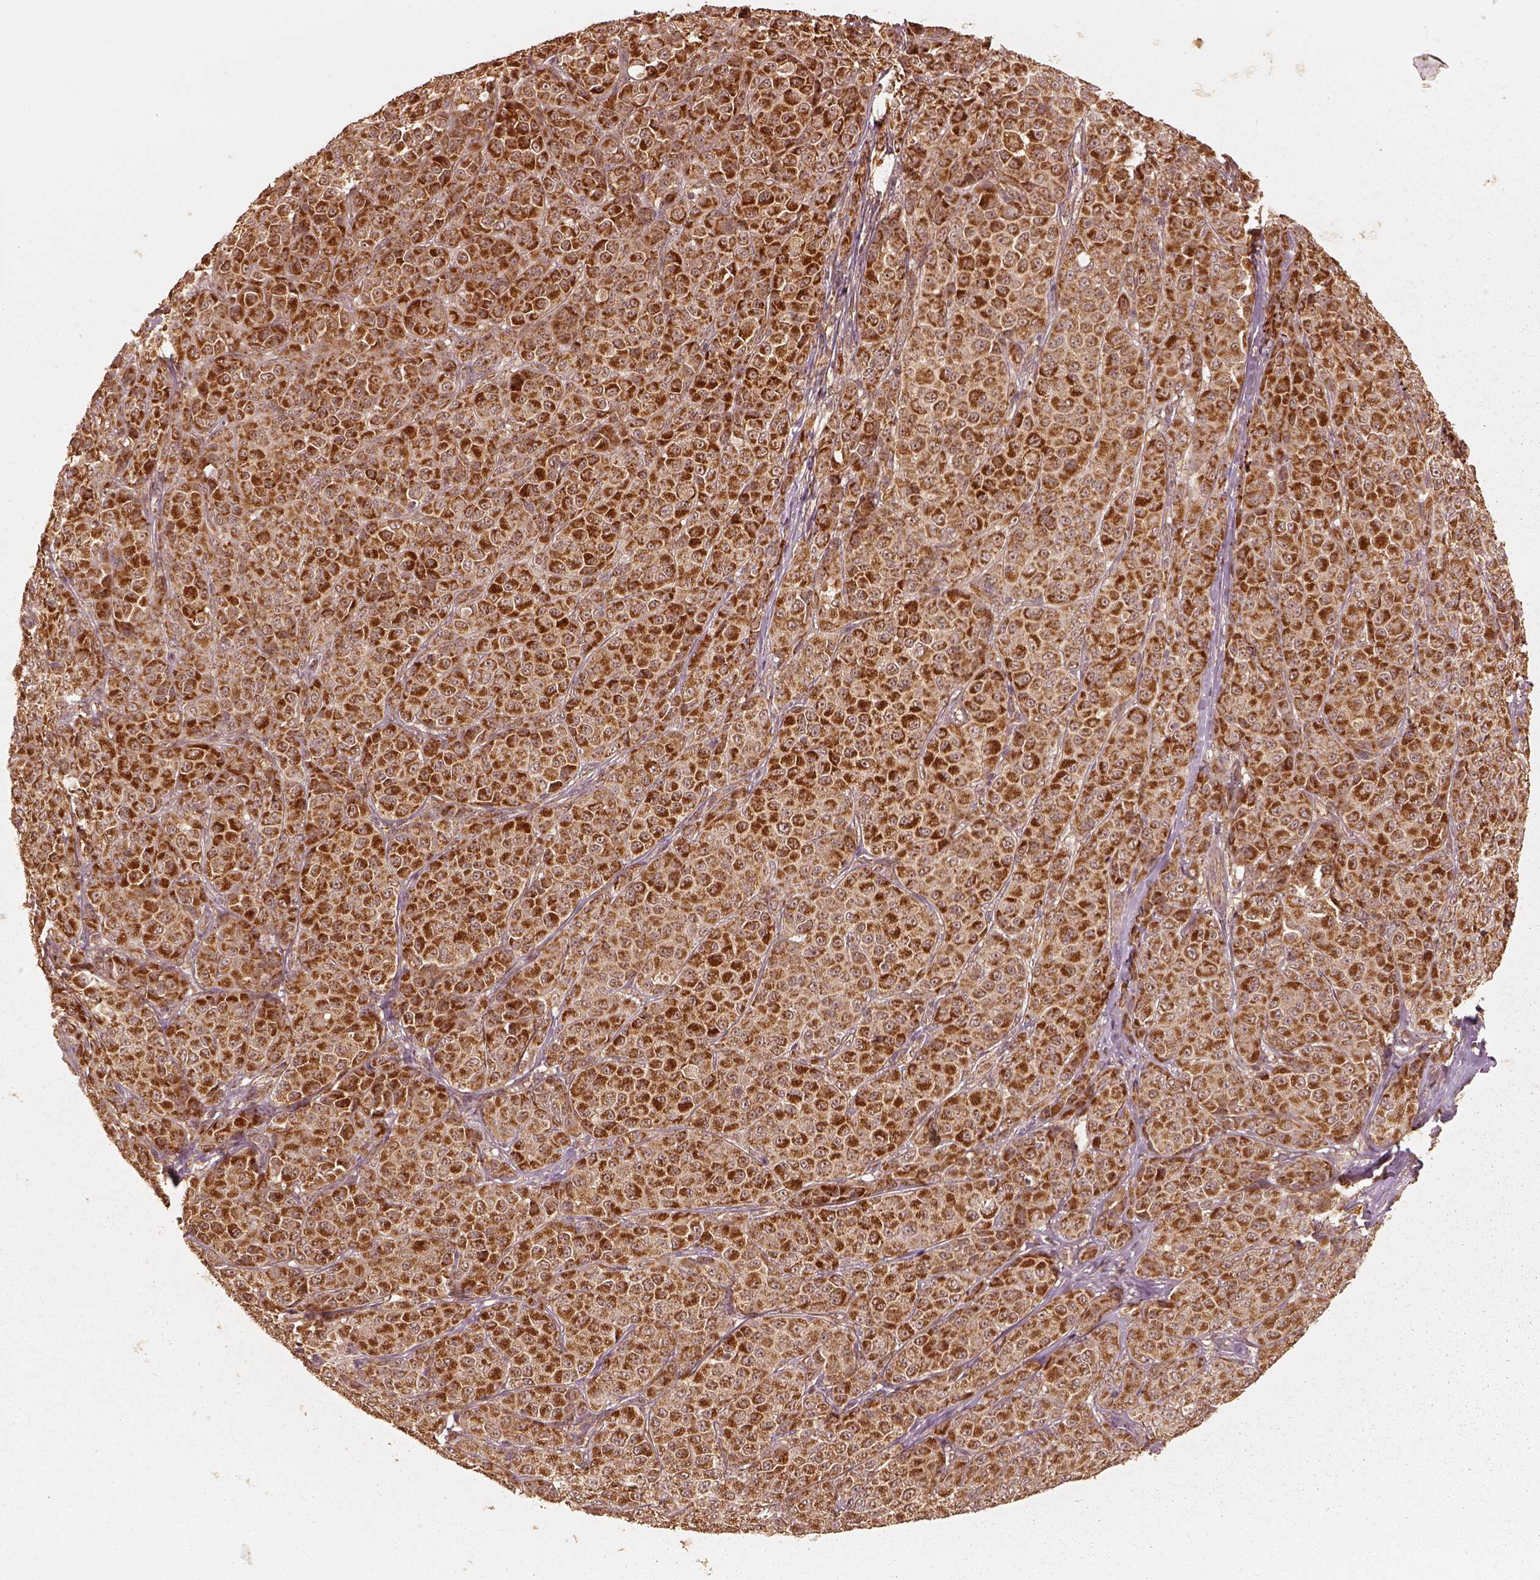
{"staining": {"intensity": "strong", "quantity": ">75%", "location": "cytoplasmic/membranous"}, "tissue": "melanoma", "cell_type": "Tumor cells", "image_type": "cancer", "snomed": [{"axis": "morphology", "description": "Malignant melanoma, NOS"}, {"axis": "topography", "description": "Skin"}], "caption": "A brown stain highlights strong cytoplasmic/membranous positivity of a protein in human melanoma tumor cells.", "gene": "DNAJC25", "patient": {"sex": "male", "age": 89}}